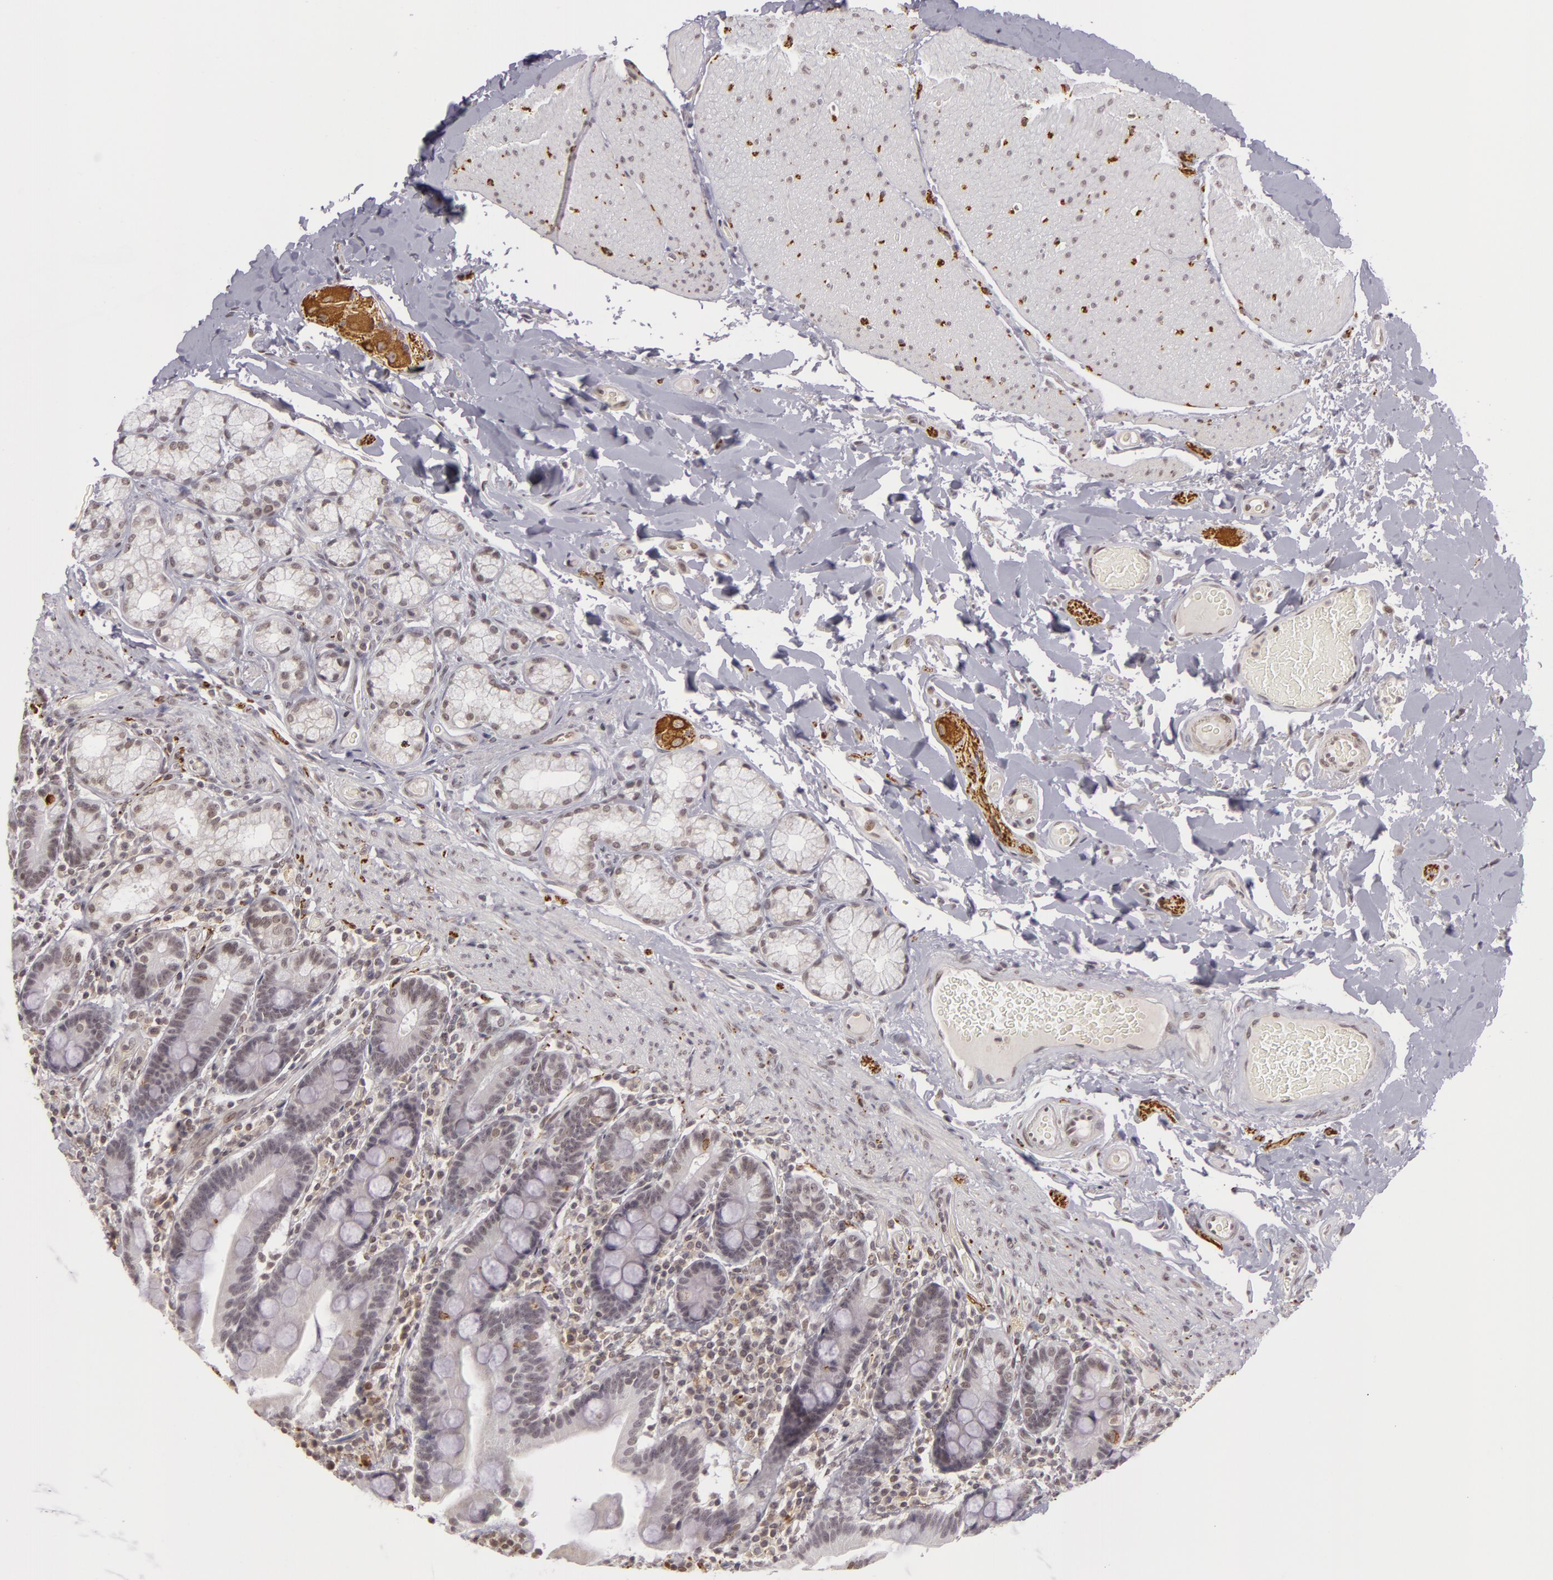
{"staining": {"intensity": "negative", "quantity": "none", "location": "none"}, "tissue": "duodenum", "cell_type": "Glandular cells", "image_type": "normal", "snomed": [{"axis": "morphology", "description": "Normal tissue, NOS"}, {"axis": "topography", "description": "Duodenum"}], "caption": "This is an IHC histopathology image of unremarkable duodenum. There is no staining in glandular cells.", "gene": "RRP7A", "patient": {"sex": "male", "age": 73}}